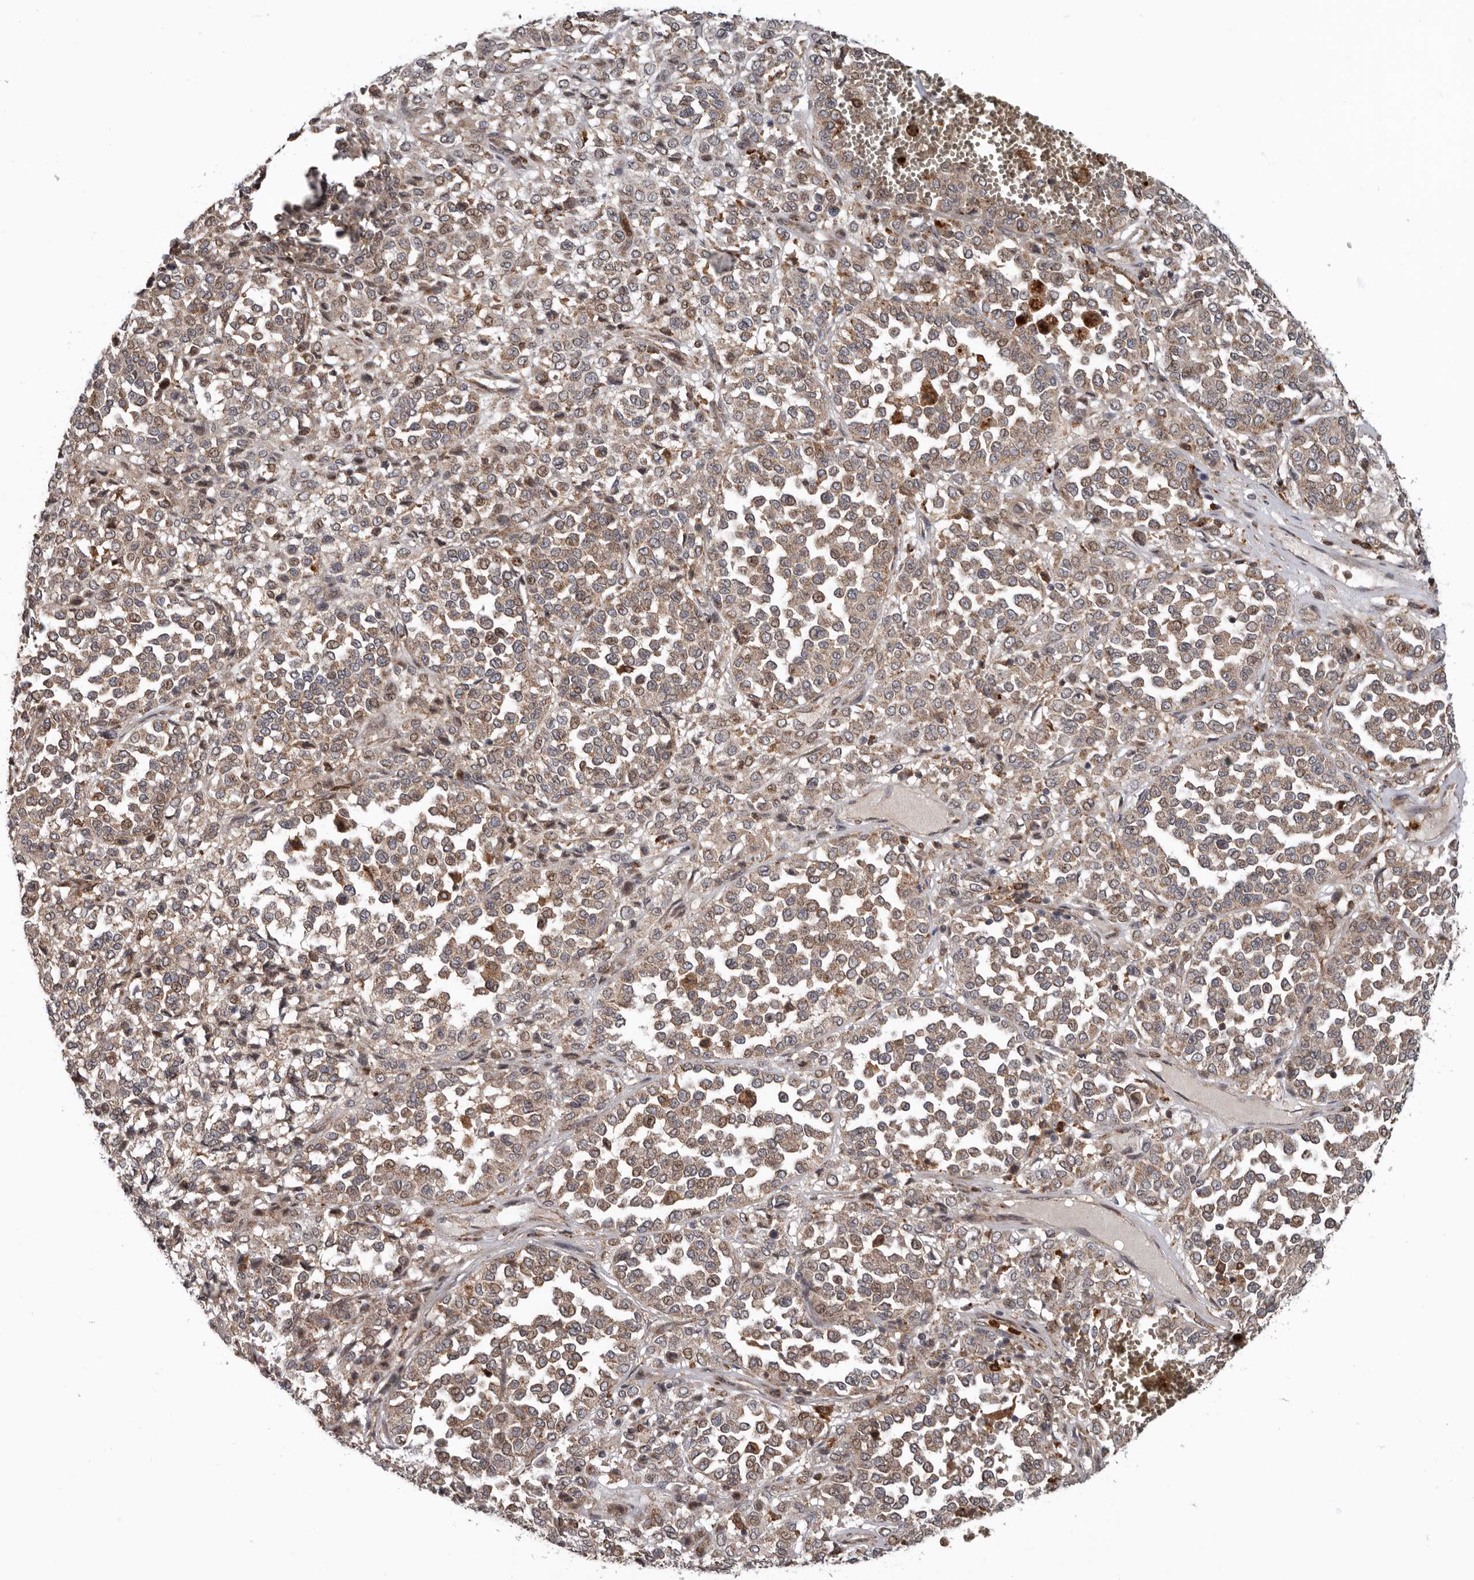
{"staining": {"intensity": "weak", "quantity": ">75%", "location": "cytoplasmic/membranous"}, "tissue": "melanoma", "cell_type": "Tumor cells", "image_type": "cancer", "snomed": [{"axis": "morphology", "description": "Malignant melanoma, Metastatic site"}, {"axis": "topography", "description": "Pancreas"}], "caption": "High-power microscopy captured an IHC histopathology image of malignant melanoma (metastatic site), revealing weak cytoplasmic/membranous expression in about >75% of tumor cells. Nuclei are stained in blue.", "gene": "FGFR4", "patient": {"sex": "female", "age": 30}}